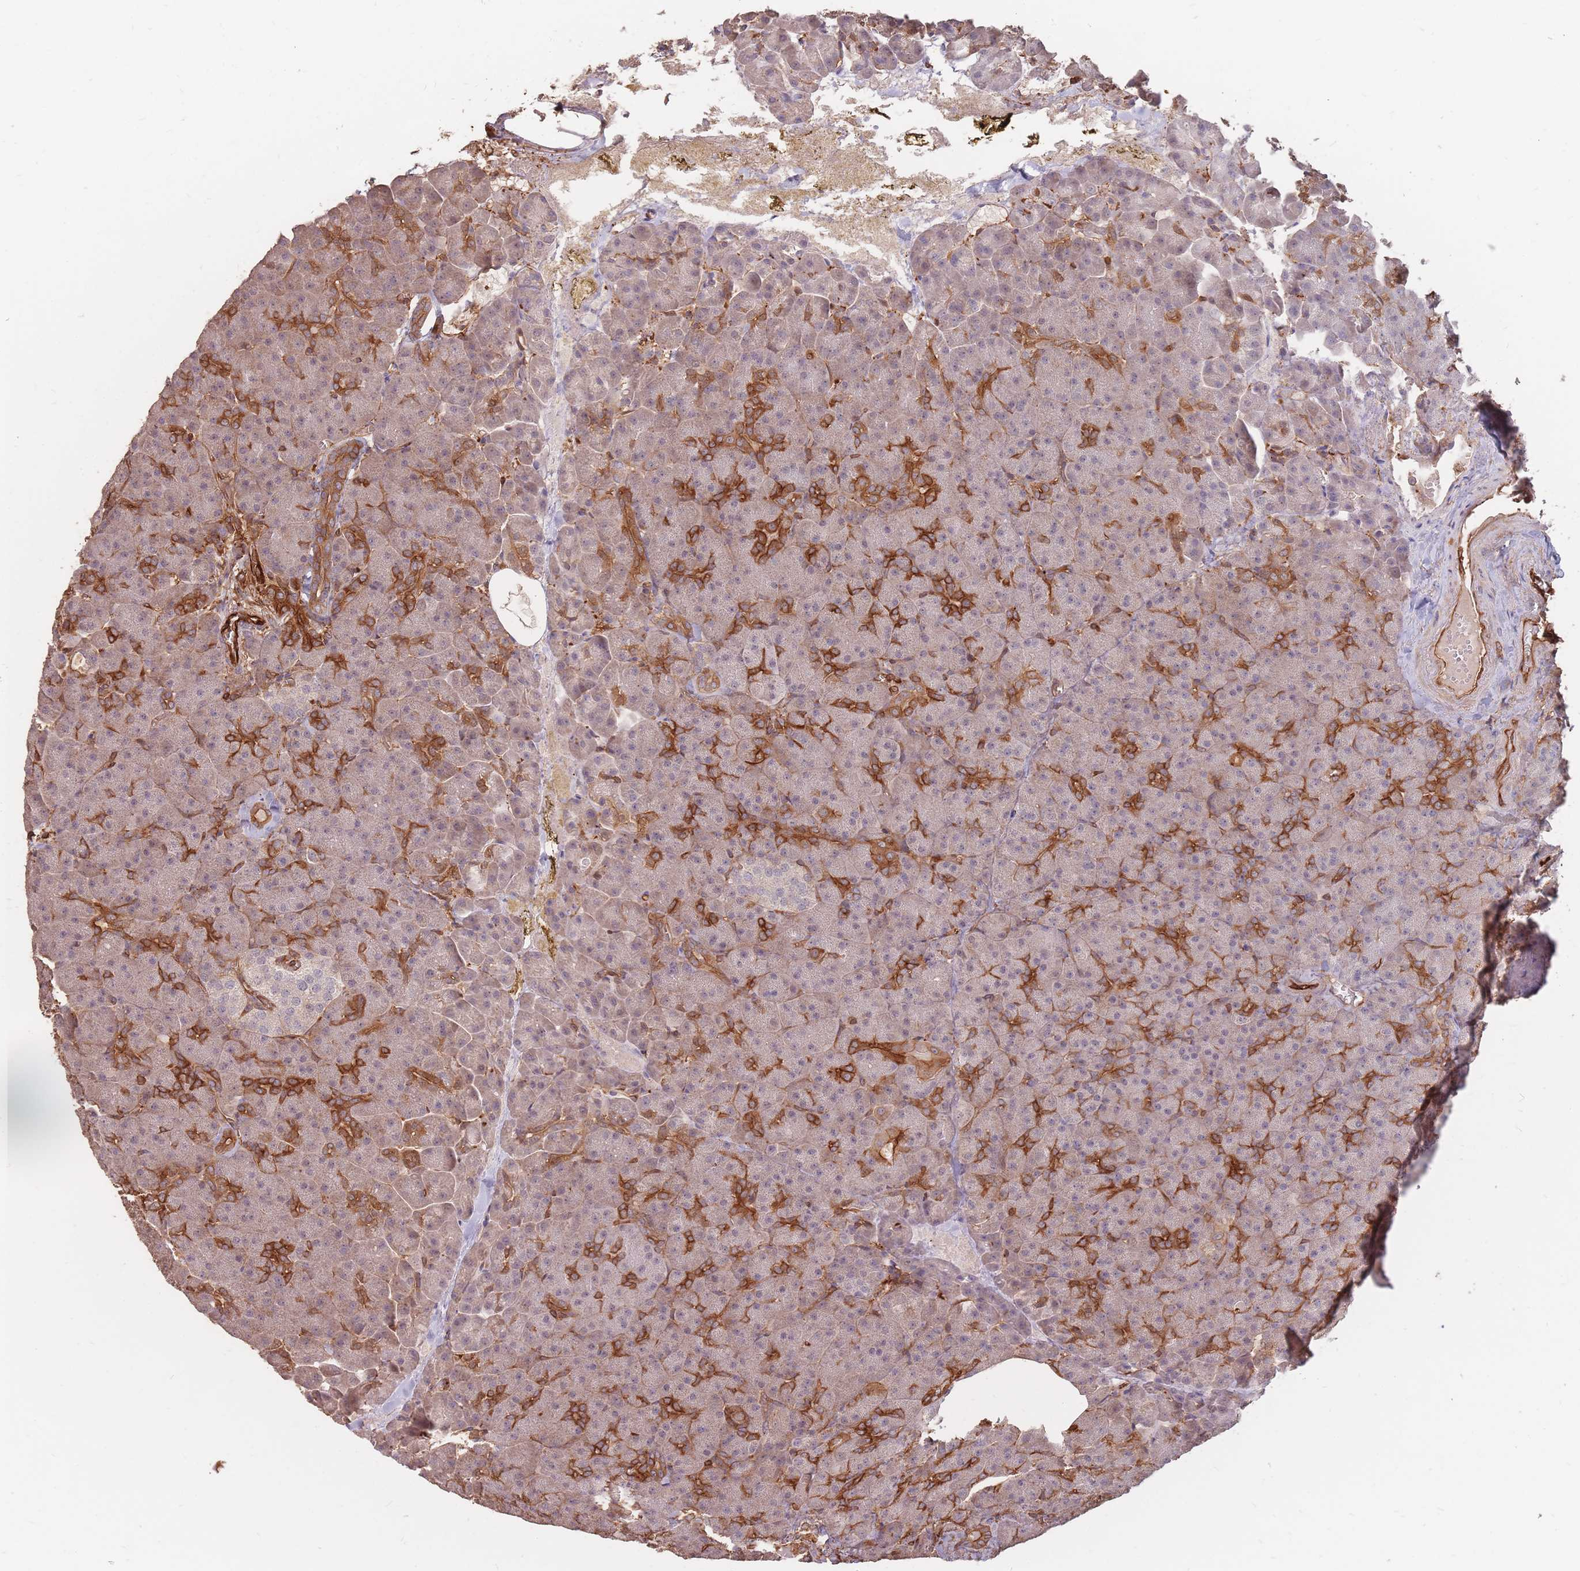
{"staining": {"intensity": "strong", "quantity": "25%-75%", "location": "cytoplasmic/membranous"}, "tissue": "pancreas", "cell_type": "Exocrine glandular cells", "image_type": "normal", "snomed": [{"axis": "morphology", "description": "Normal tissue, NOS"}, {"axis": "topography", "description": "Pancreas"}], "caption": "Immunohistochemistry (IHC) photomicrograph of normal pancreas: human pancreas stained using IHC shows high levels of strong protein expression localized specifically in the cytoplasmic/membranous of exocrine glandular cells, appearing as a cytoplasmic/membranous brown color.", "gene": "PLS3", "patient": {"sex": "female", "age": 74}}